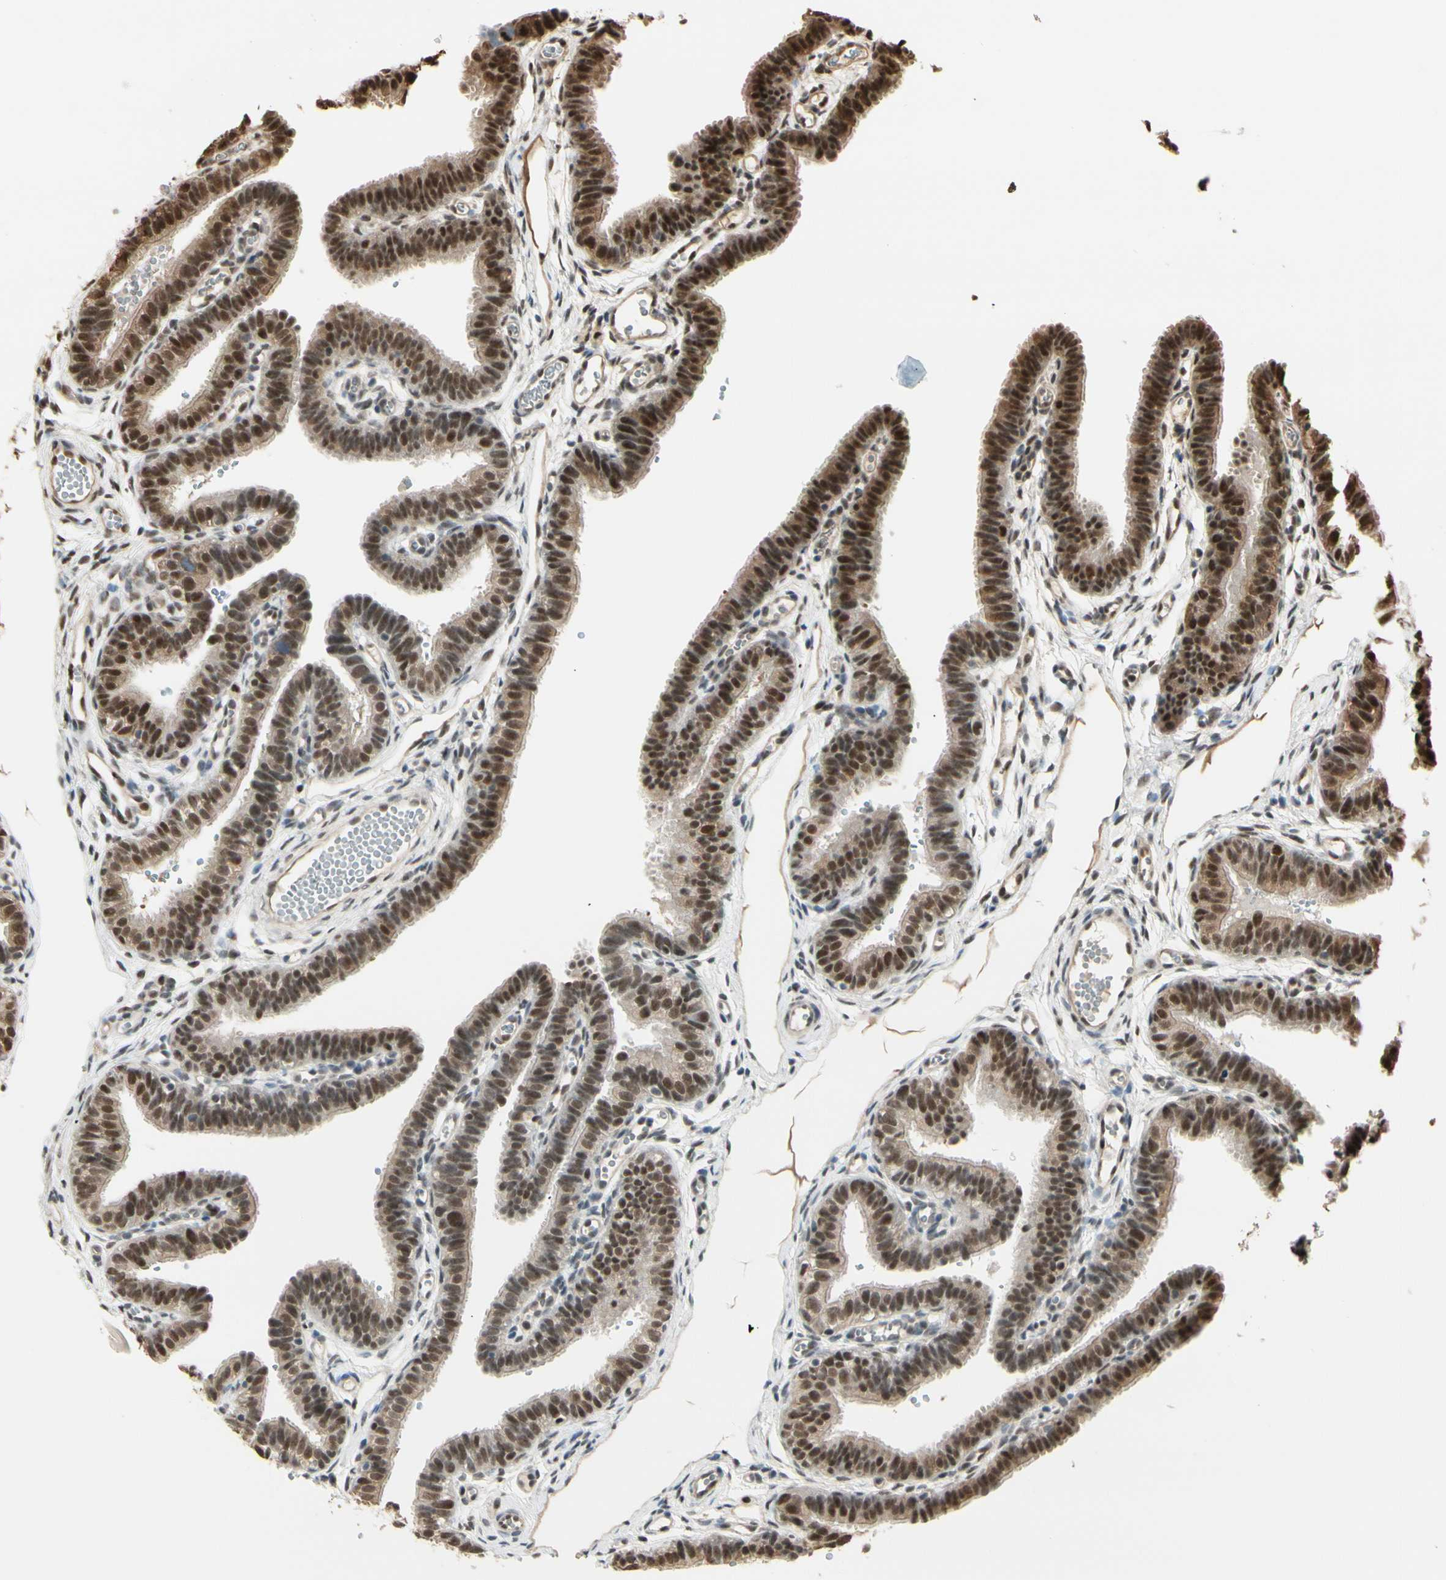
{"staining": {"intensity": "strong", "quantity": ">75%", "location": "cytoplasmic/membranous,nuclear"}, "tissue": "fallopian tube", "cell_type": "Glandular cells", "image_type": "normal", "snomed": [{"axis": "morphology", "description": "Normal tissue, NOS"}, {"axis": "topography", "description": "Fallopian tube"}, {"axis": "topography", "description": "Placenta"}], "caption": "Fallopian tube stained with immunohistochemistry shows strong cytoplasmic/membranous,nuclear staining in approximately >75% of glandular cells.", "gene": "HSF1", "patient": {"sex": "female", "age": 34}}